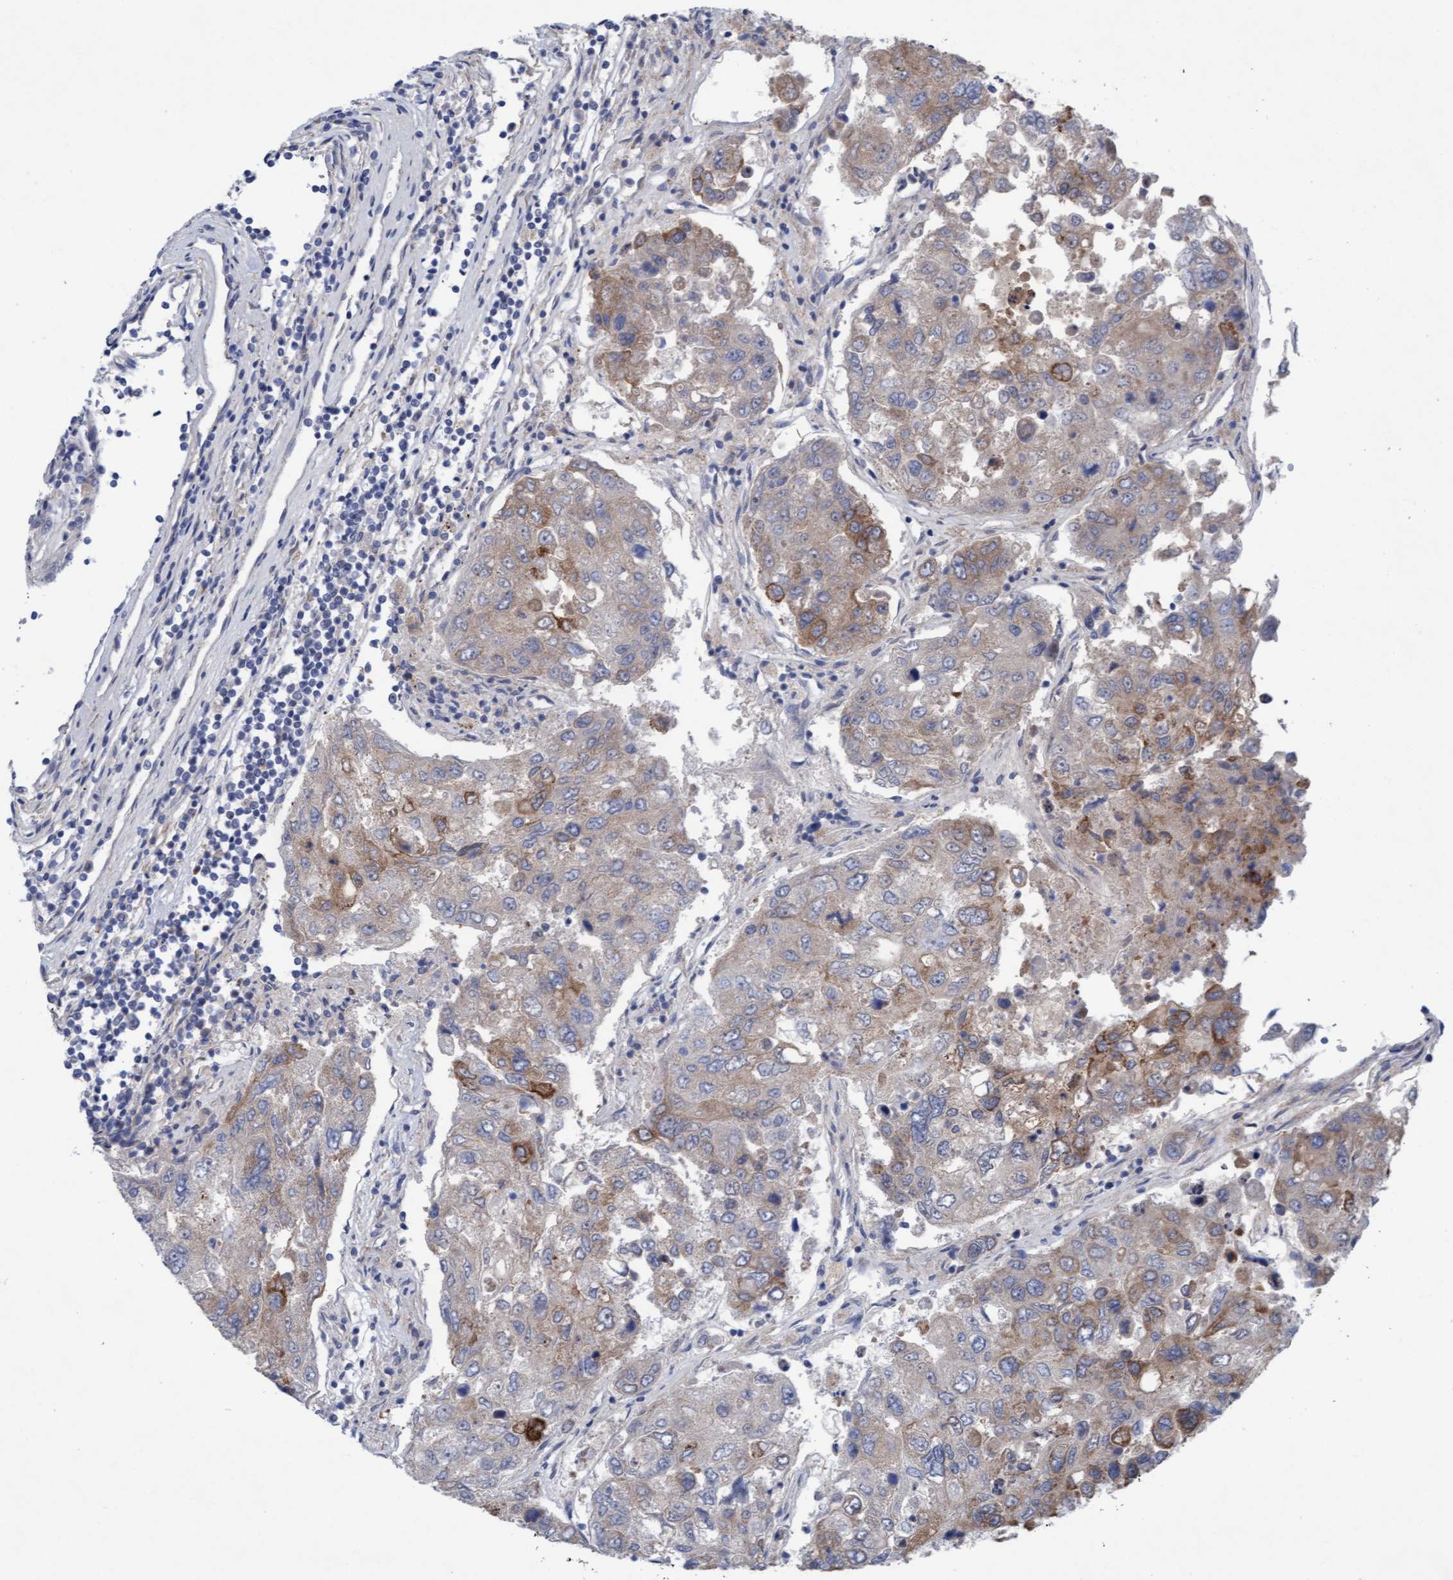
{"staining": {"intensity": "weak", "quantity": "25%-75%", "location": "cytoplasmic/membranous"}, "tissue": "urothelial cancer", "cell_type": "Tumor cells", "image_type": "cancer", "snomed": [{"axis": "morphology", "description": "Urothelial carcinoma, High grade"}, {"axis": "topography", "description": "Lymph node"}, {"axis": "topography", "description": "Urinary bladder"}], "caption": "Immunohistochemical staining of high-grade urothelial carcinoma demonstrates weak cytoplasmic/membranous protein expression in approximately 25%-75% of tumor cells.", "gene": "PLCD1", "patient": {"sex": "male", "age": 51}}